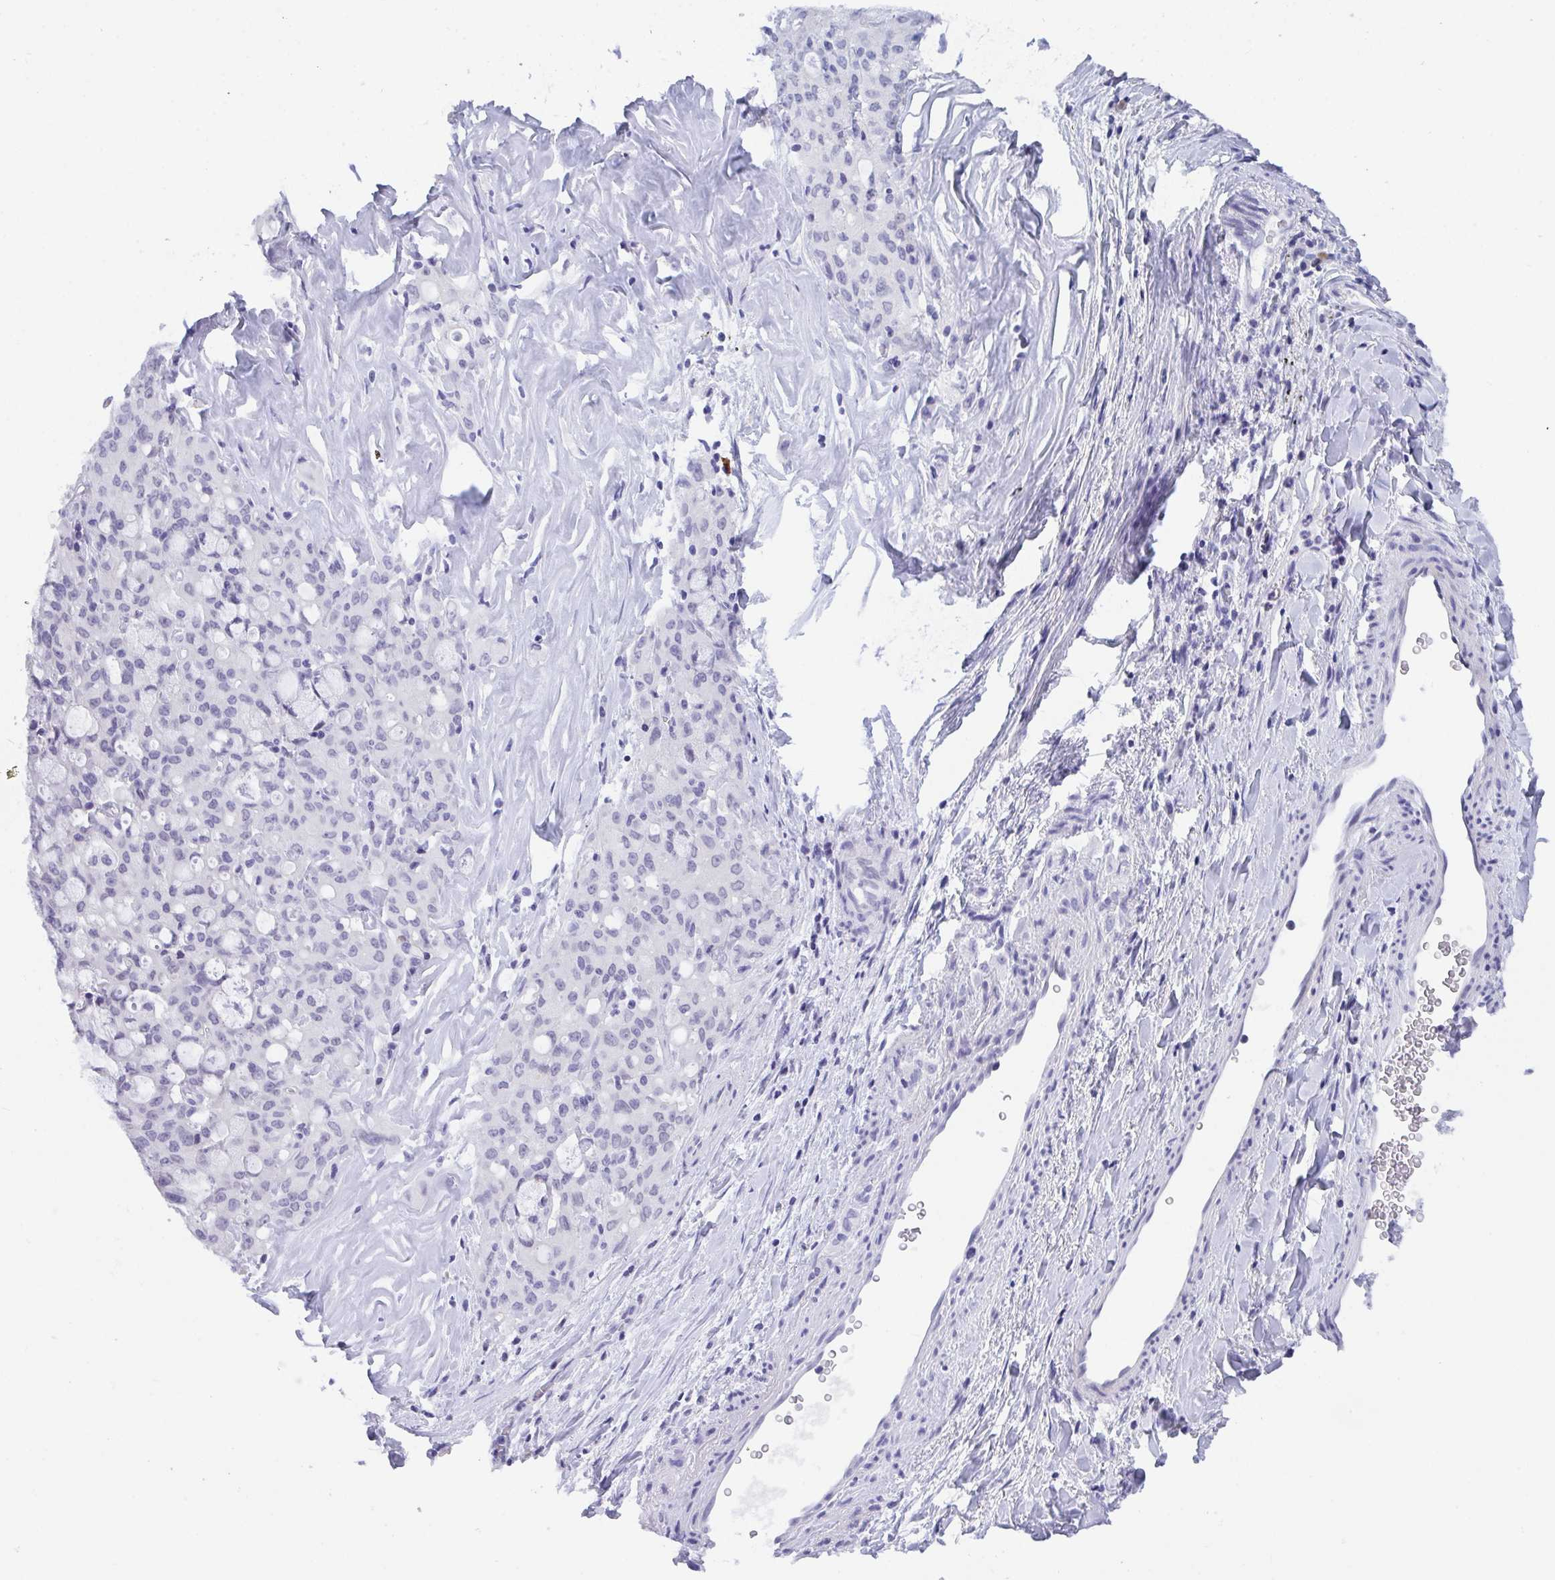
{"staining": {"intensity": "negative", "quantity": "none", "location": "none"}, "tissue": "lung cancer", "cell_type": "Tumor cells", "image_type": "cancer", "snomed": [{"axis": "morphology", "description": "Adenocarcinoma, NOS"}, {"axis": "topography", "description": "Lung"}], "caption": "A micrograph of human lung adenocarcinoma is negative for staining in tumor cells.", "gene": "BMAL2", "patient": {"sex": "female", "age": 44}}